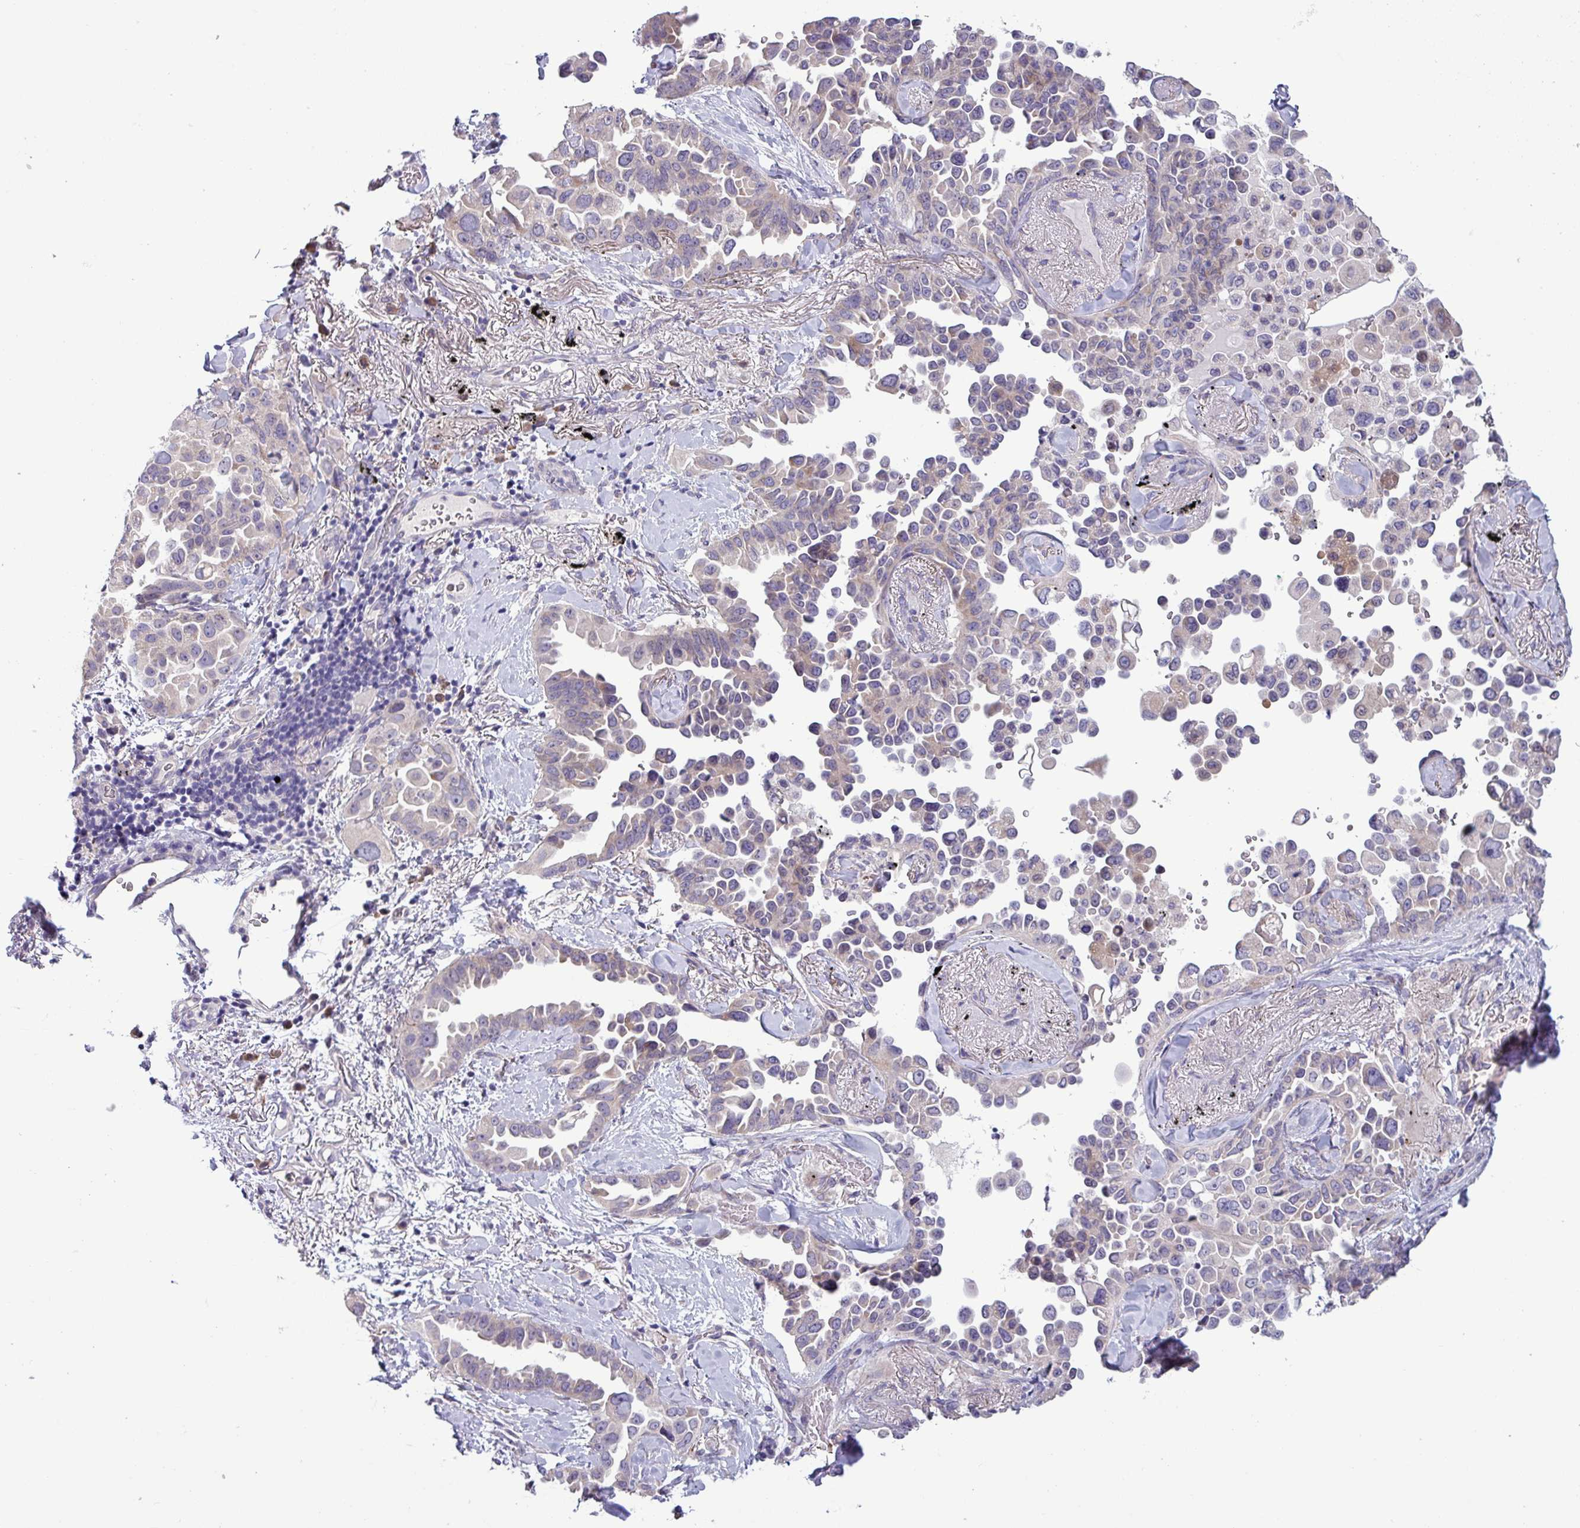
{"staining": {"intensity": "negative", "quantity": "none", "location": "none"}, "tissue": "lung cancer", "cell_type": "Tumor cells", "image_type": "cancer", "snomed": [{"axis": "morphology", "description": "Adenocarcinoma, NOS"}, {"axis": "topography", "description": "Lung"}], "caption": "Immunohistochemistry micrograph of lung adenocarcinoma stained for a protein (brown), which displays no positivity in tumor cells.", "gene": "C20orf27", "patient": {"sex": "female", "age": 67}}